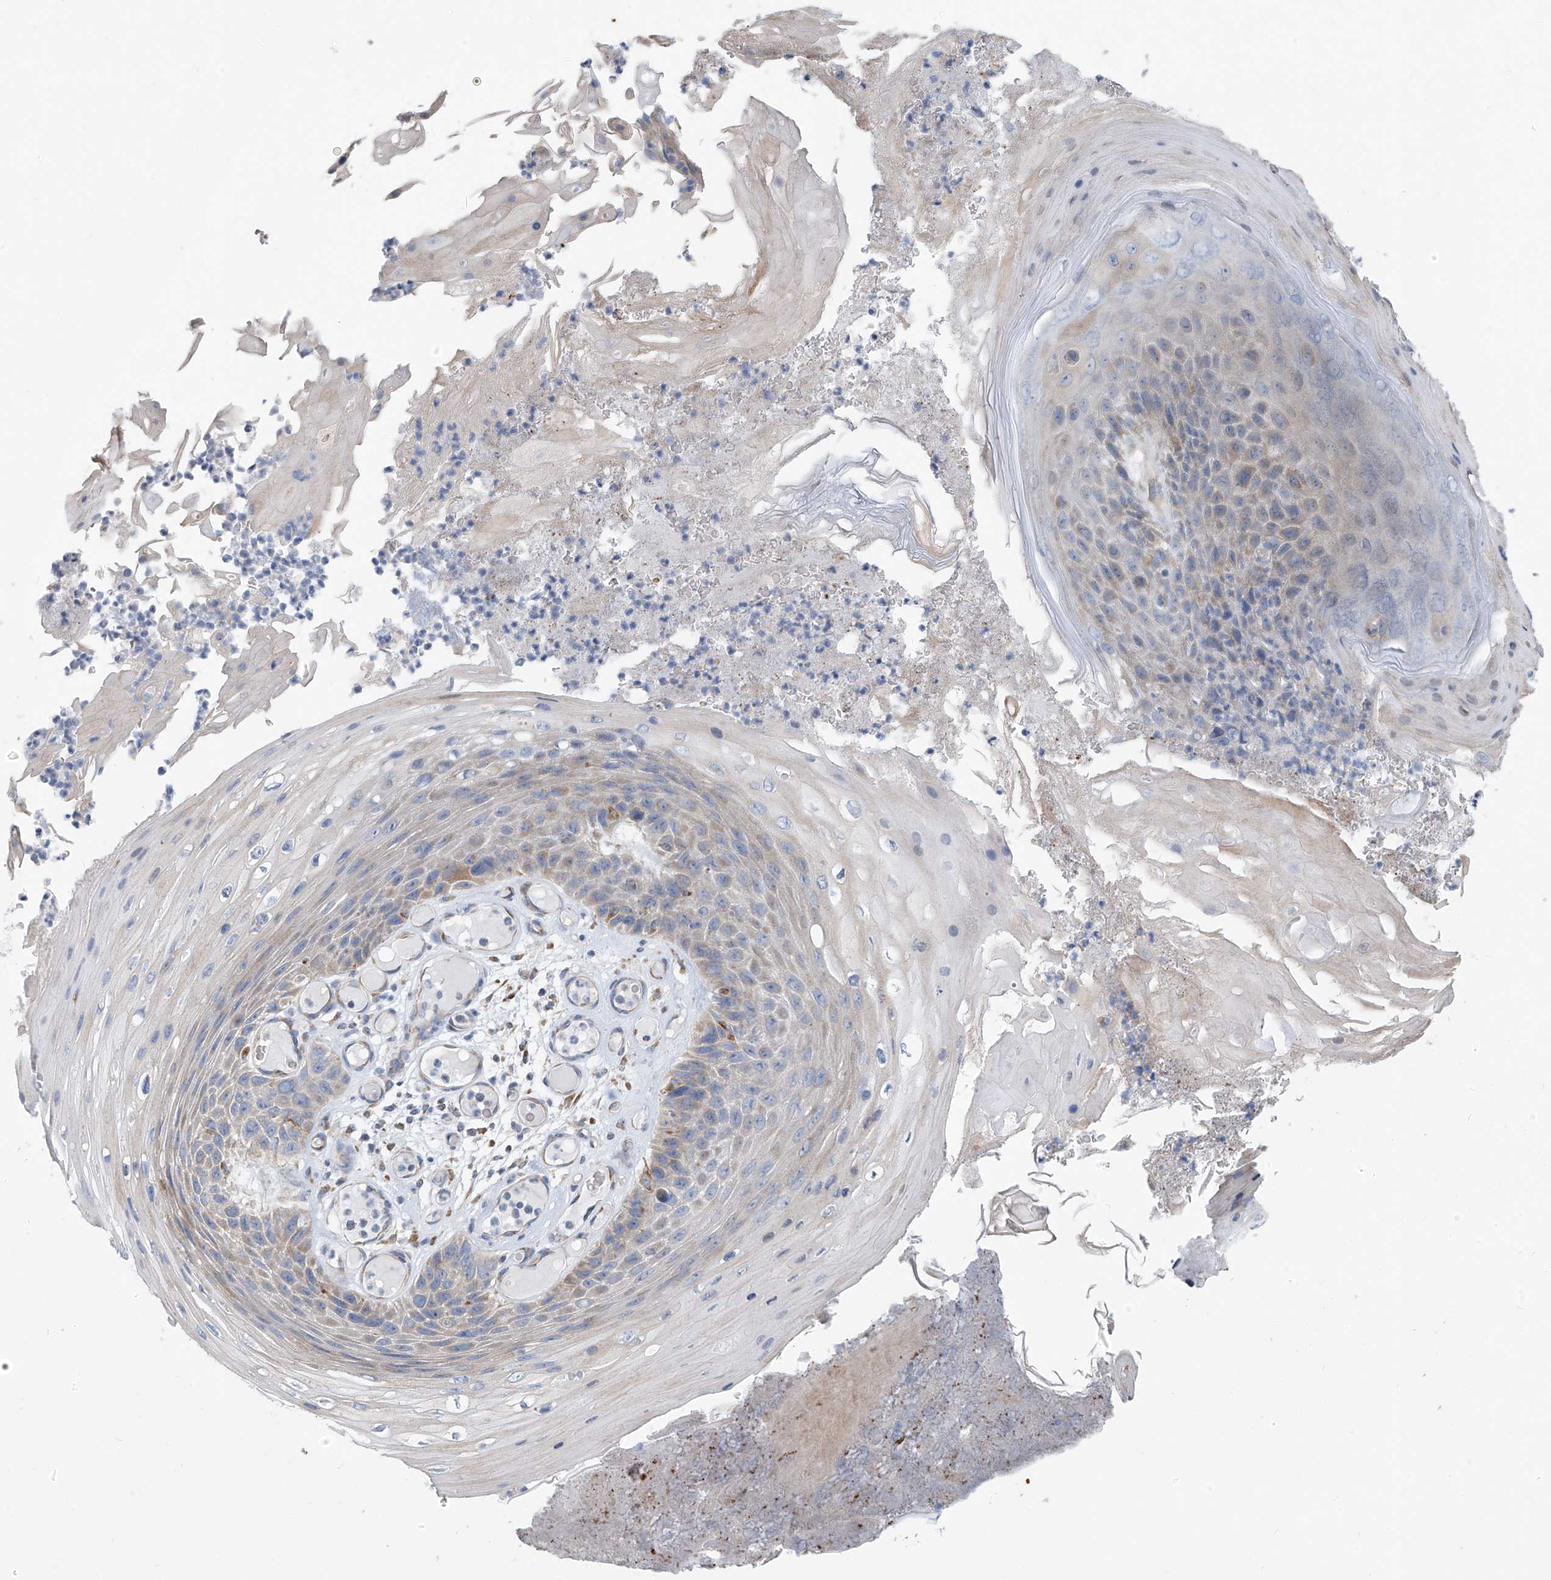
{"staining": {"intensity": "weak", "quantity": "<25%", "location": "cytoplasmic/membranous"}, "tissue": "skin cancer", "cell_type": "Tumor cells", "image_type": "cancer", "snomed": [{"axis": "morphology", "description": "Squamous cell carcinoma, NOS"}, {"axis": "topography", "description": "Skin"}], "caption": "An IHC image of skin cancer (squamous cell carcinoma) is shown. There is no staining in tumor cells of skin cancer (squamous cell carcinoma).", "gene": "EOMES", "patient": {"sex": "female", "age": 88}}